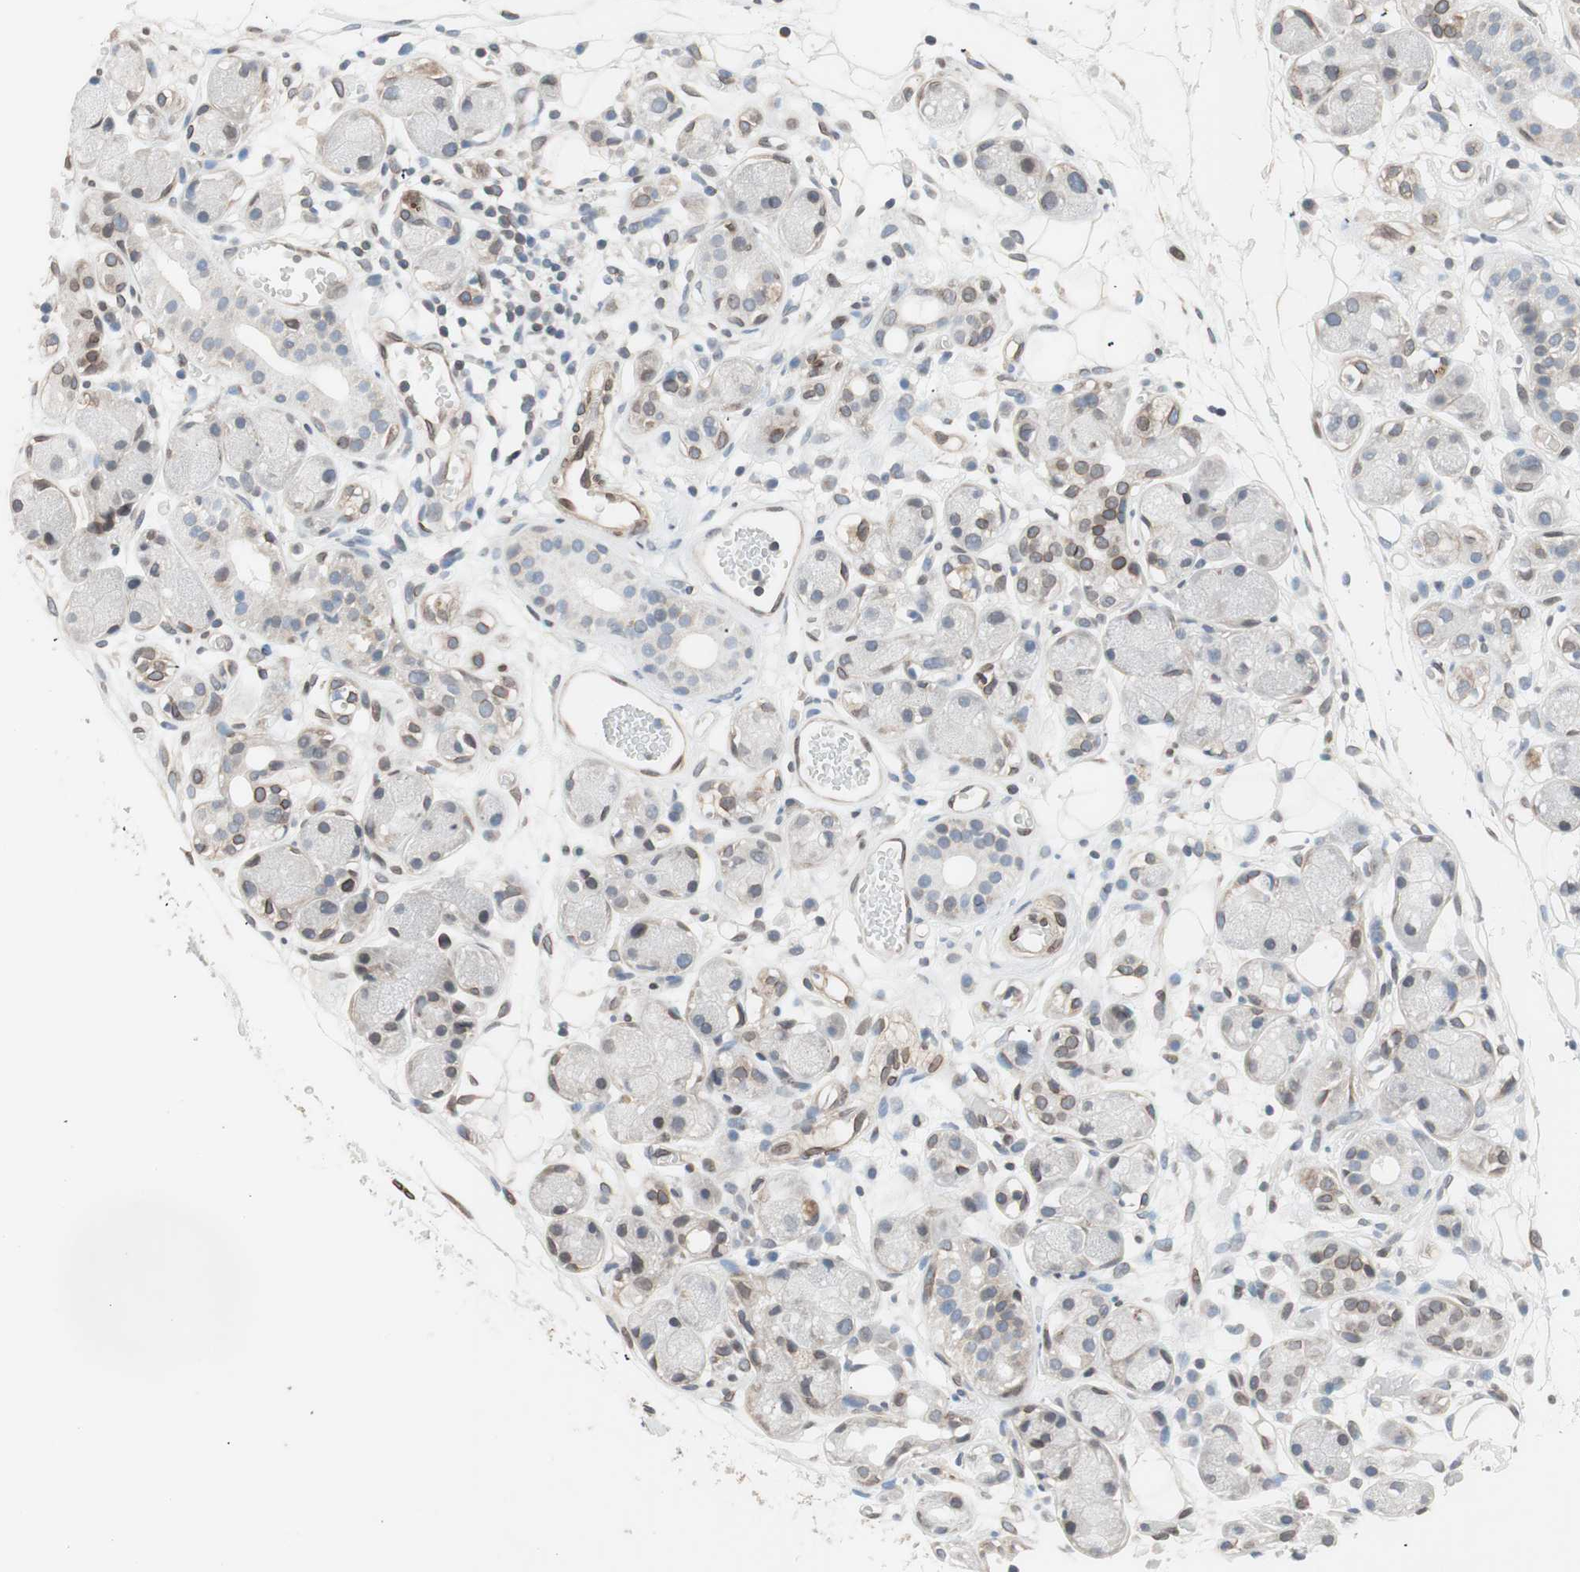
{"staining": {"intensity": "negative", "quantity": "none", "location": "none"}, "tissue": "adipose tissue", "cell_type": "Adipocytes", "image_type": "normal", "snomed": [{"axis": "morphology", "description": "Normal tissue, NOS"}, {"axis": "morphology", "description": "Inflammation, NOS"}, {"axis": "topography", "description": "Vascular tissue"}, {"axis": "topography", "description": "Salivary gland"}], "caption": "An immunohistochemistry (IHC) histopathology image of normal adipose tissue is shown. There is no staining in adipocytes of adipose tissue. Nuclei are stained in blue.", "gene": "ARNT2", "patient": {"sex": "female", "age": 75}}